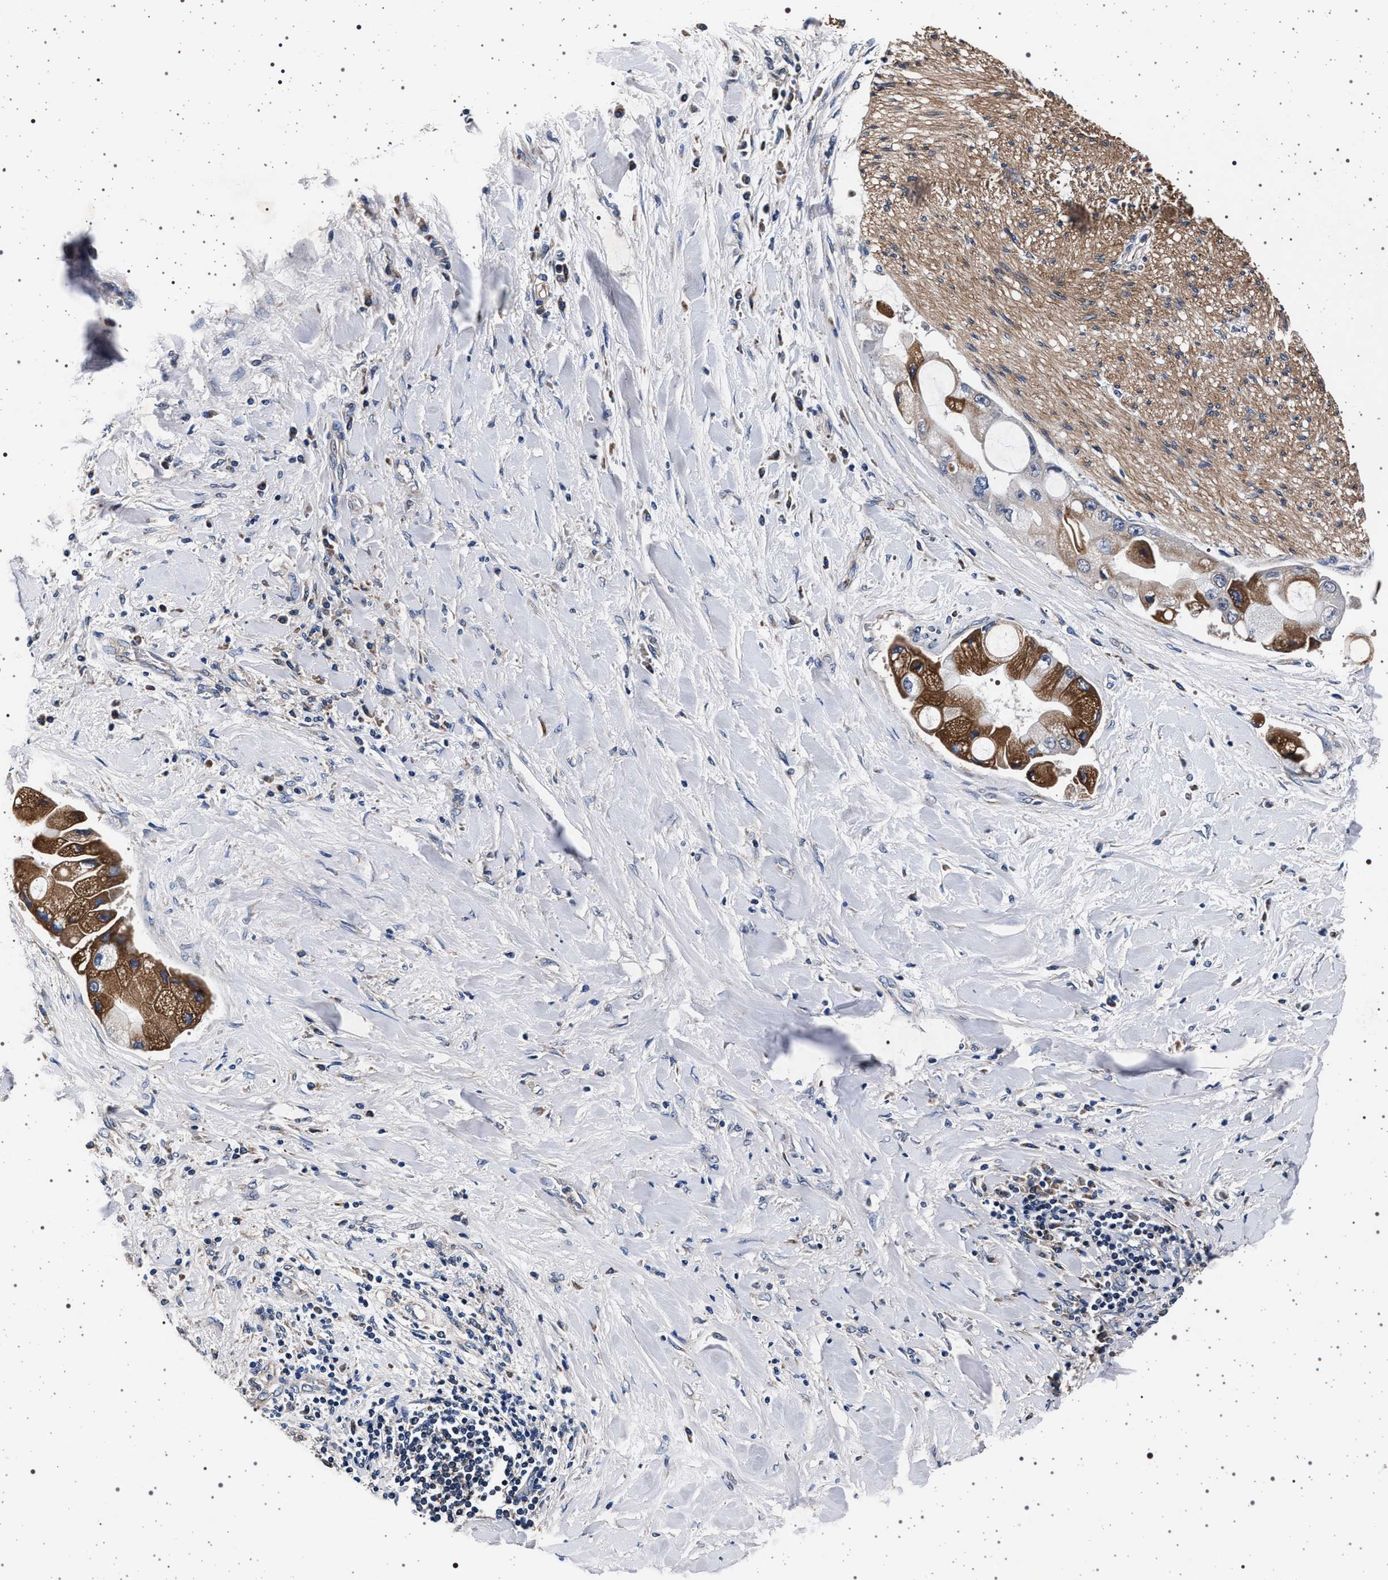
{"staining": {"intensity": "moderate", "quantity": ">75%", "location": "cytoplasmic/membranous"}, "tissue": "liver cancer", "cell_type": "Tumor cells", "image_type": "cancer", "snomed": [{"axis": "morphology", "description": "Cholangiocarcinoma"}, {"axis": "topography", "description": "Liver"}], "caption": "A histopathology image of liver cancer (cholangiocarcinoma) stained for a protein reveals moderate cytoplasmic/membranous brown staining in tumor cells.", "gene": "MAP3K2", "patient": {"sex": "male", "age": 50}}